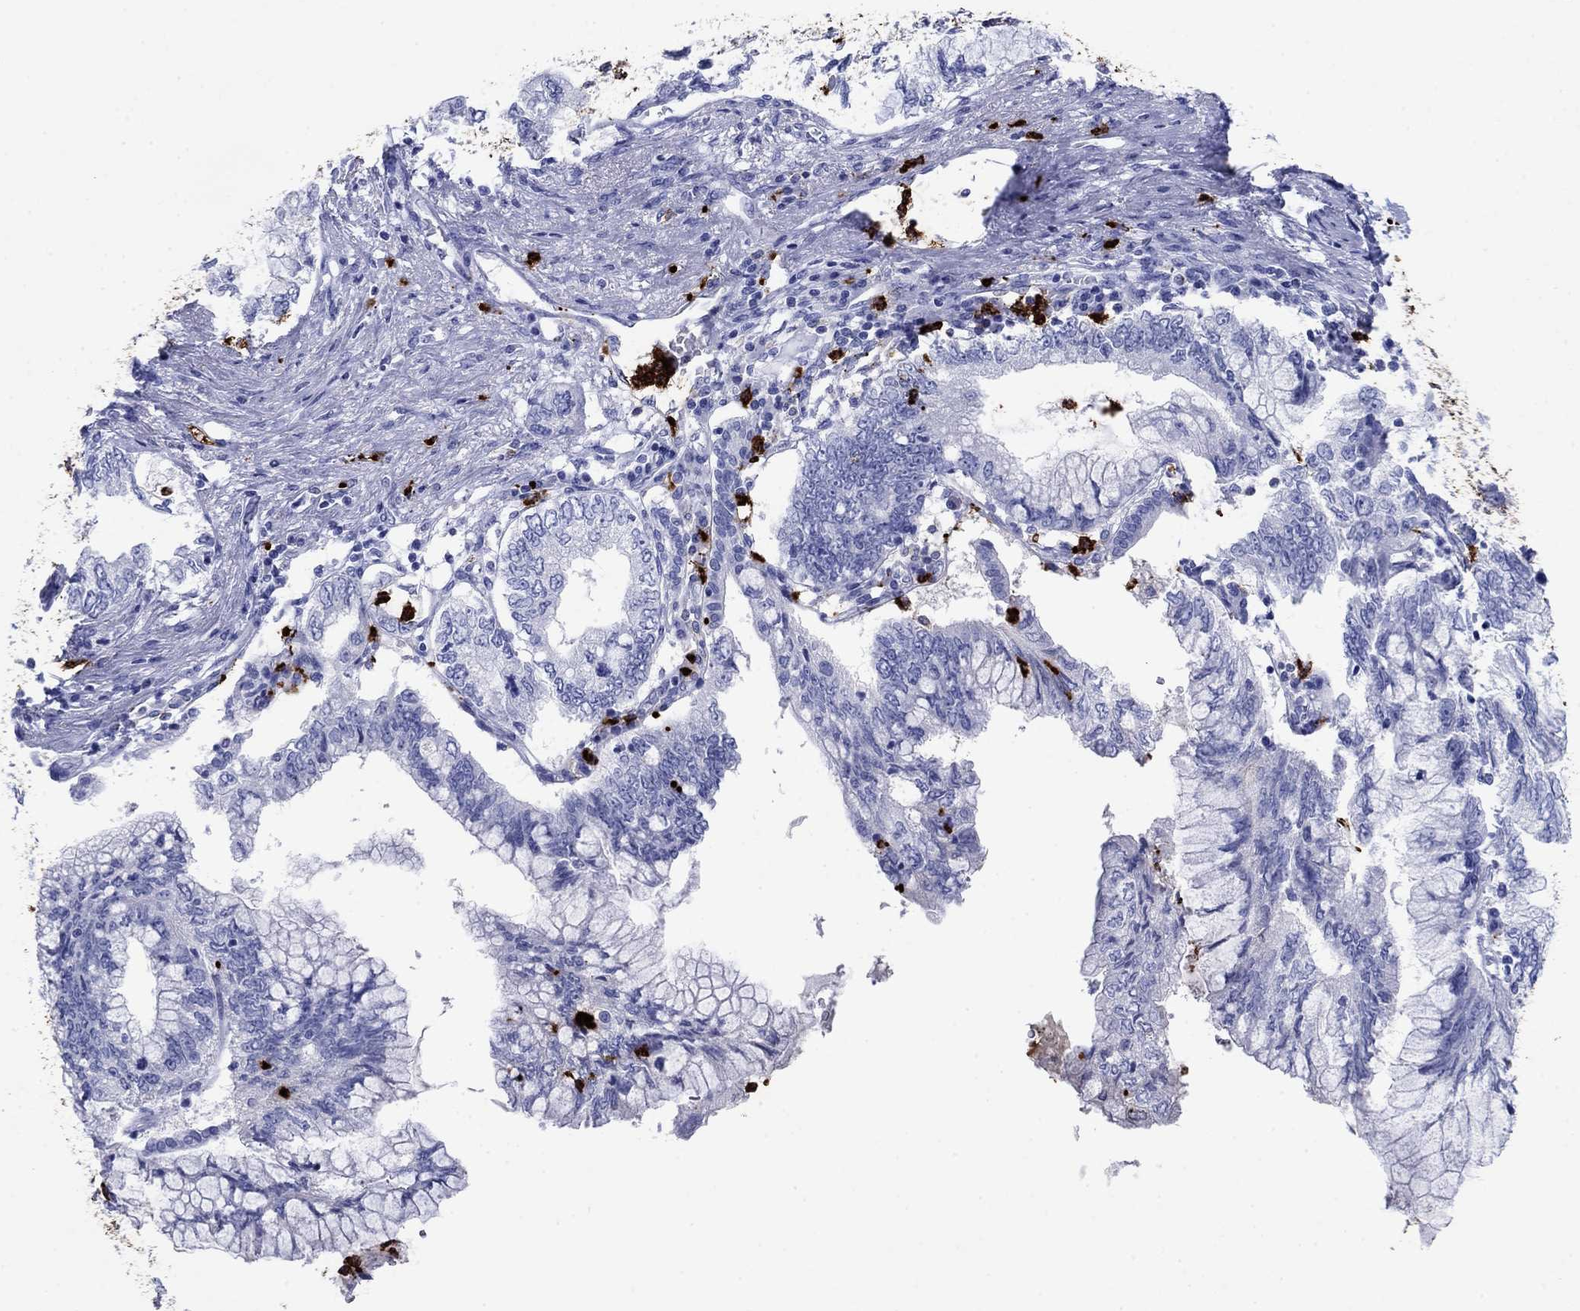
{"staining": {"intensity": "negative", "quantity": "none", "location": "none"}, "tissue": "pancreatic cancer", "cell_type": "Tumor cells", "image_type": "cancer", "snomed": [{"axis": "morphology", "description": "Adenocarcinoma, NOS"}, {"axis": "topography", "description": "Pancreas"}], "caption": "Tumor cells are negative for protein expression in human pancreatic adenocarcinoma.", "gene": "AZU1", "patient": {"sex": "female", "age": 73}}